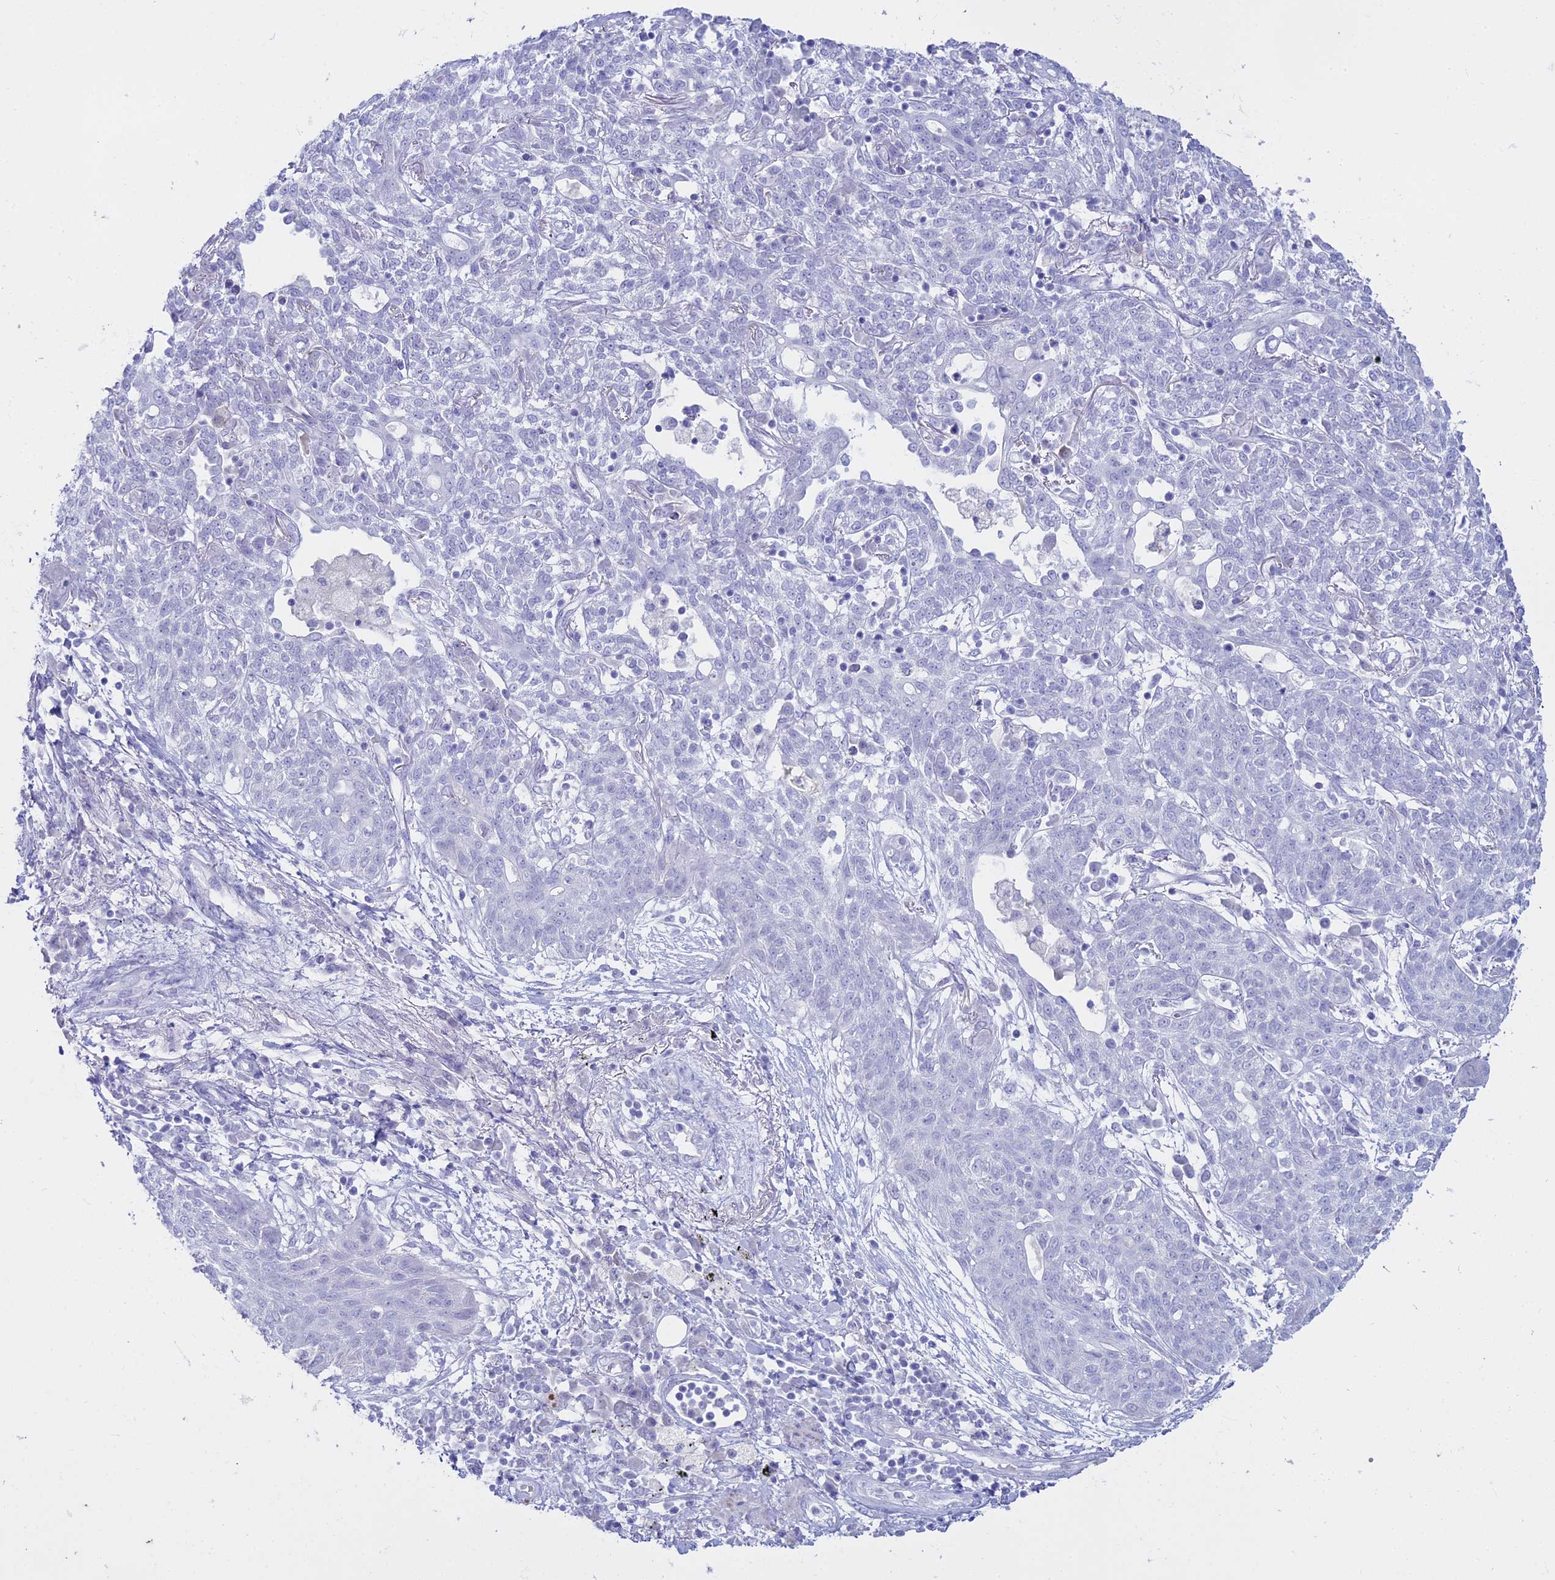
{"staining": {"intensity": "negative", "quantity": "none", "location": "none"}, "tissue": "lung cancer", "cell_type": "Tumor cells", "image_type": "cancer", "snomed": [{"axis": "morphology", "description": "Squamous cell carcinoma, NOS"}, {"axis": "topography", "description": "Lung"}], "caption": "This is a image of immunohistochemistry (IHC) staining of lung cancer, which shows no expression in tumor cells.", "gene": "ALPP", "patient": {"sex": "female", "age": 70}}